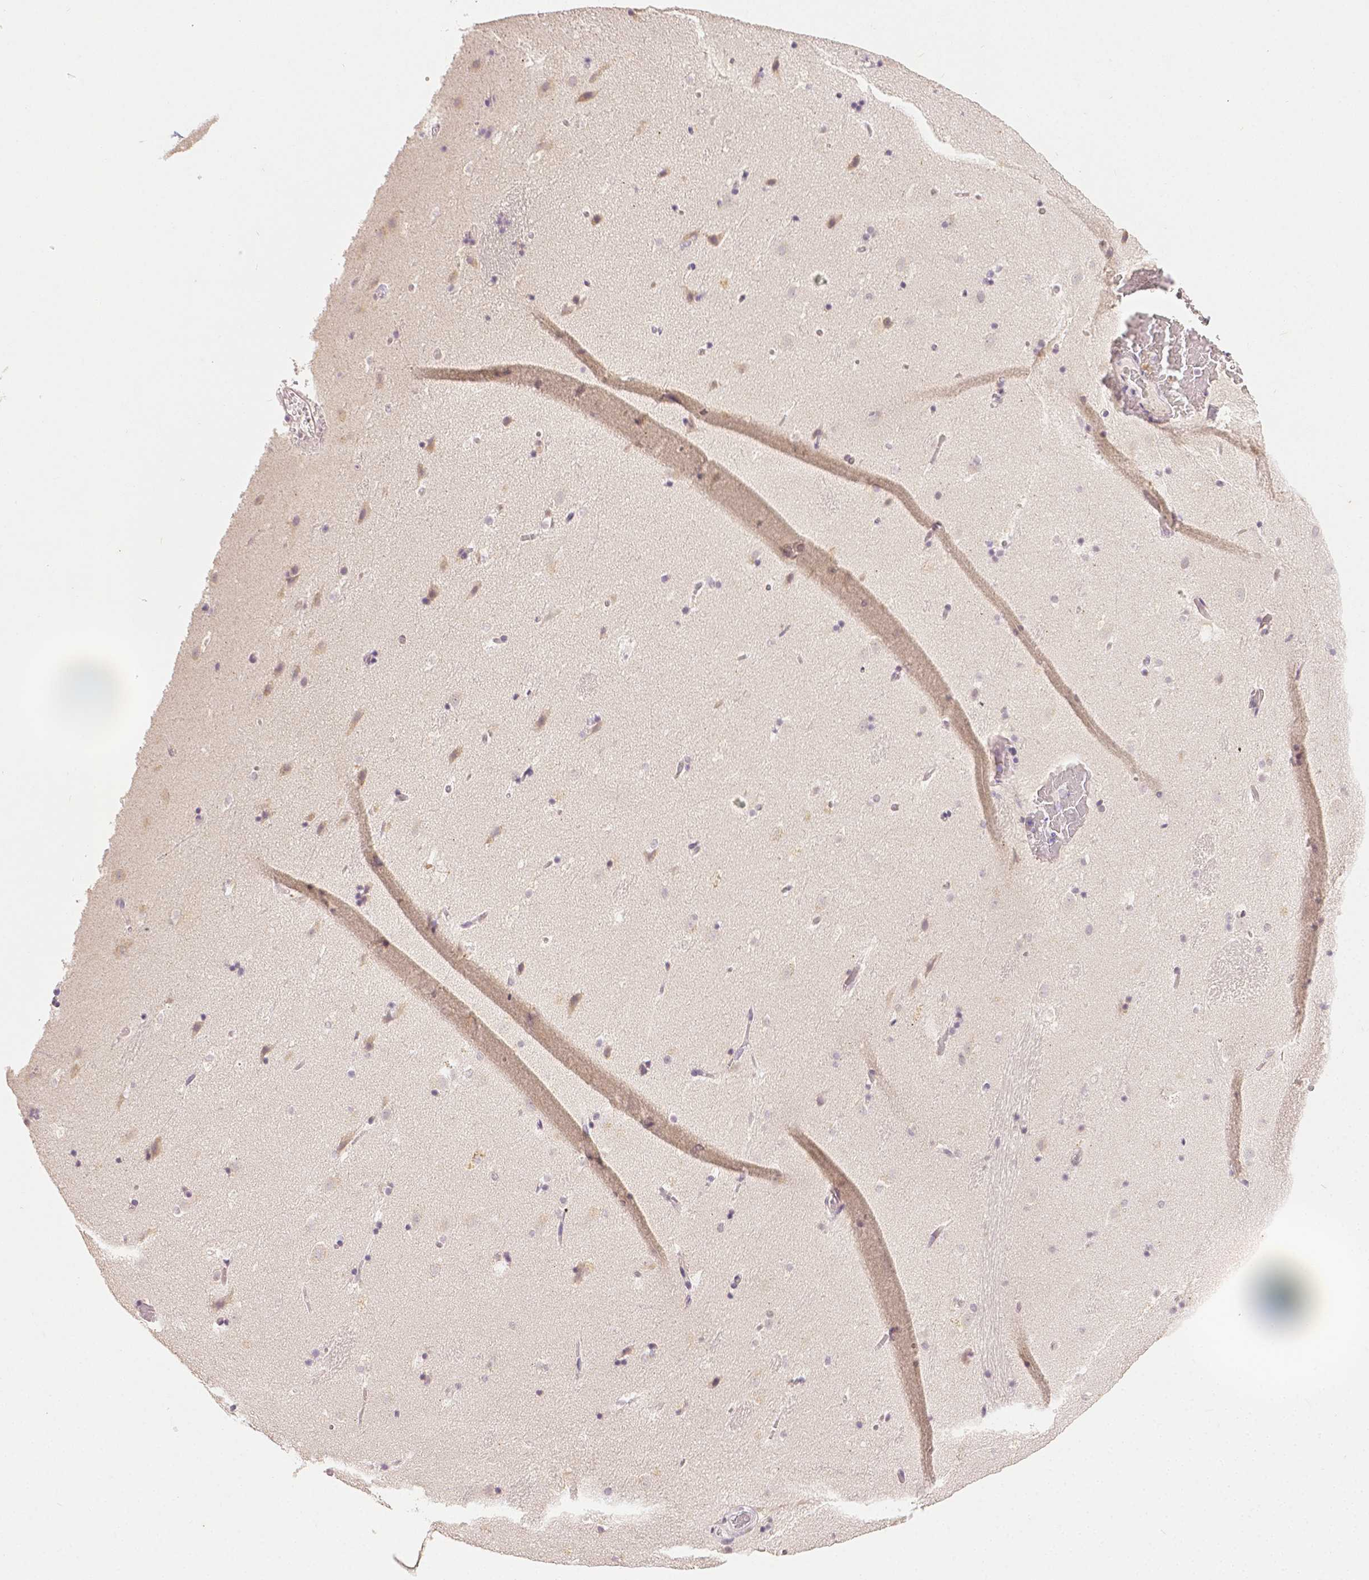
{"staining": {"intensity": "negative", "quantity": "none", "location": "none"}, "tissue": "caudate", "cell_type": "Glial cells", "image_type": "normal", "snomed": [{"axis": "morphology", "description": "Normal tissue, NOS"}, {"axis": "topography", "description": "Lateral ventricle wall"}], "caption": "Normal caudate was stained to show a protein in brown. There is no significant staining in glial cells. (DAB IHC with hematoxylin counter stain).", "gene": "TGM1", "patient": {"sex": "male", "age": 37}}